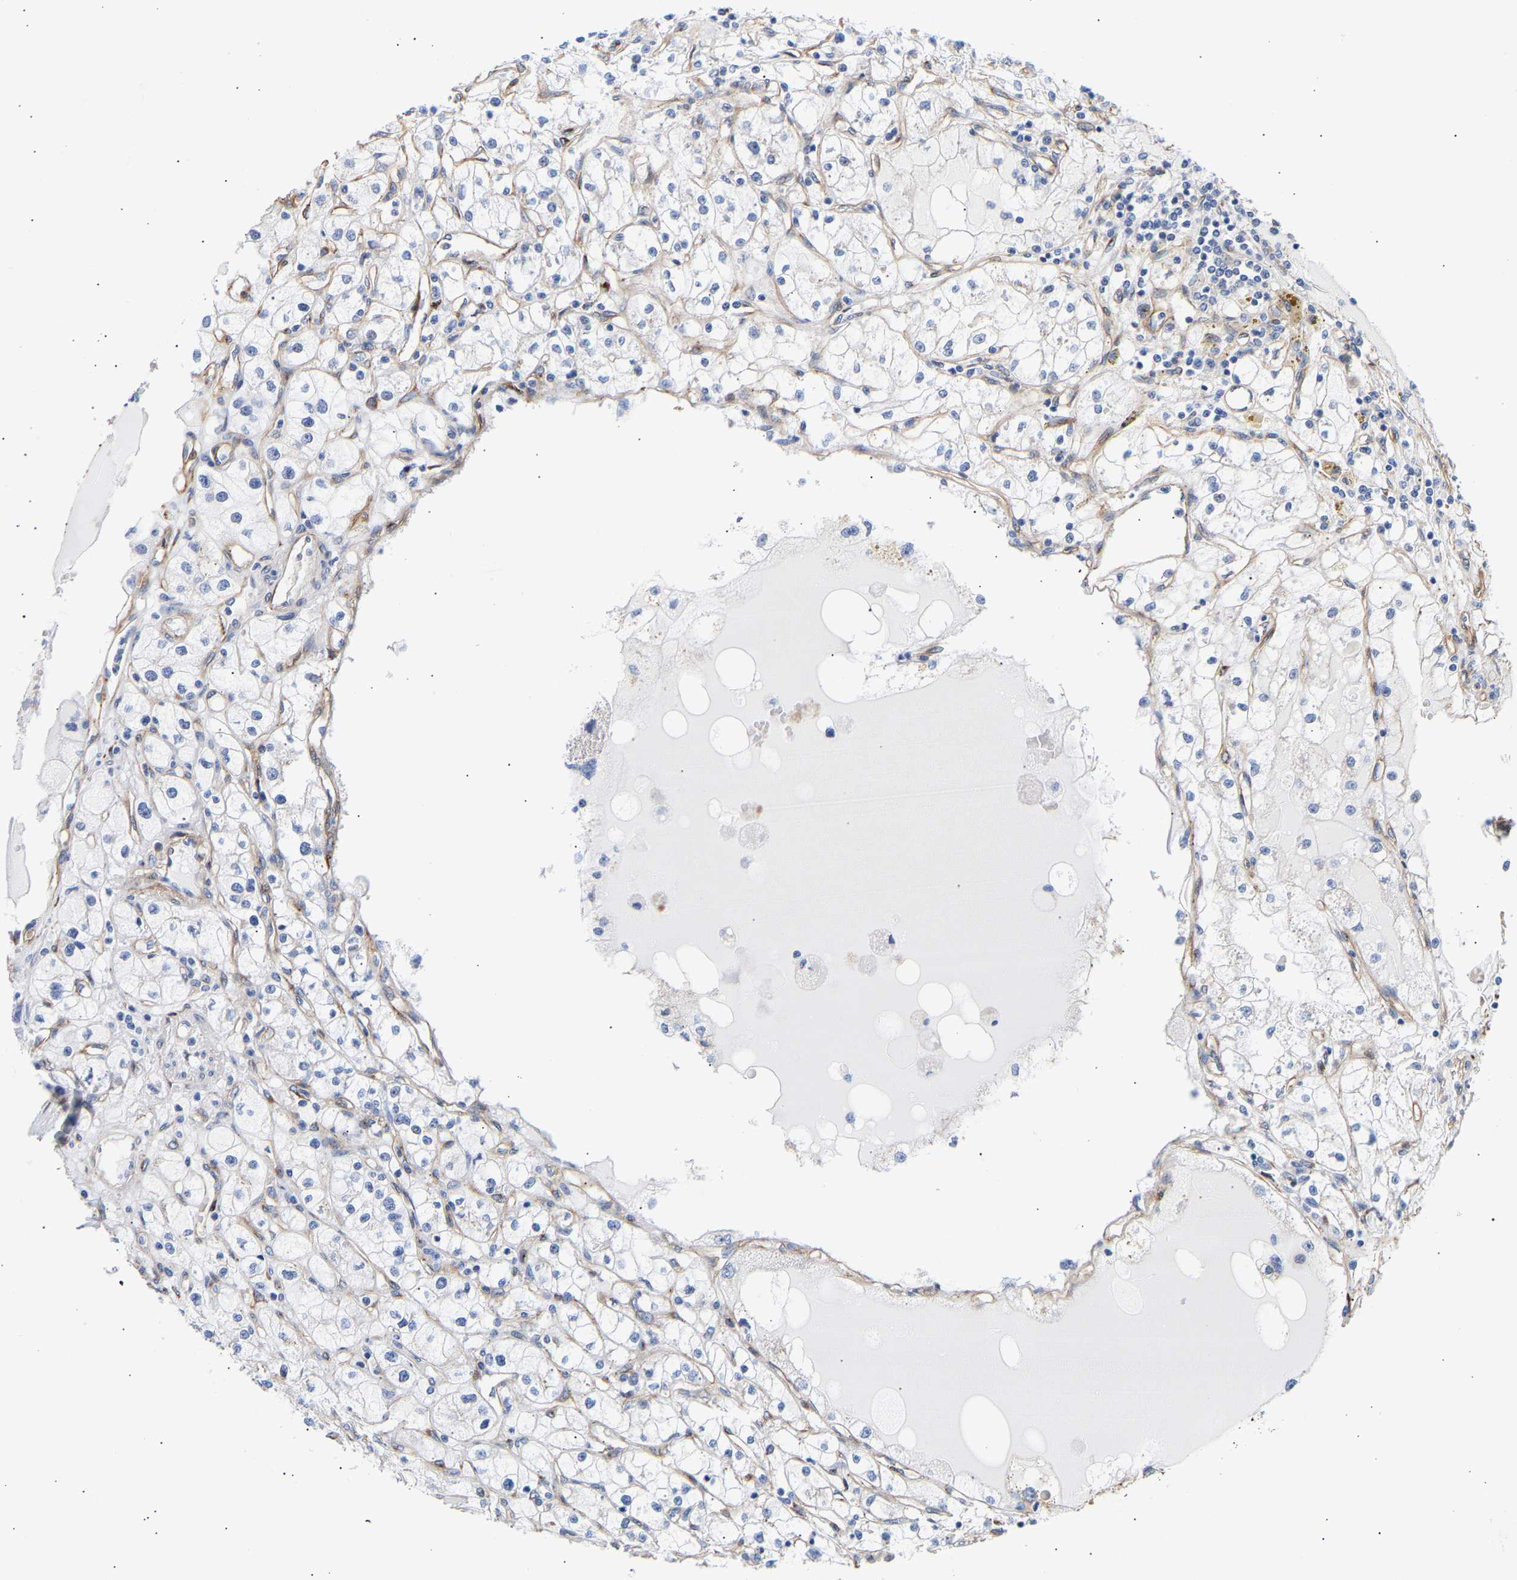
{"staining": {"intensity": "negative", "quantity": "none", "location": "none"}, "tissue": "renal cancer", "cell_type": "Tumor cells", "image_type": "cancer", "snomed": [{"axis": "morphology", "description": "Adenocarcinoma, NOS"}, {"axis": "topography", "description": "Kidney"}], "caption": "This histopathology image is of adenocarcinoma (renal) stained with immunohistochemistry to label a protein in brown with the nuclei are counter-stained blue. There is no staining in tumor cells.", "gene": "IGFBP7", "patient": {"sex": "male", "age": 56}}